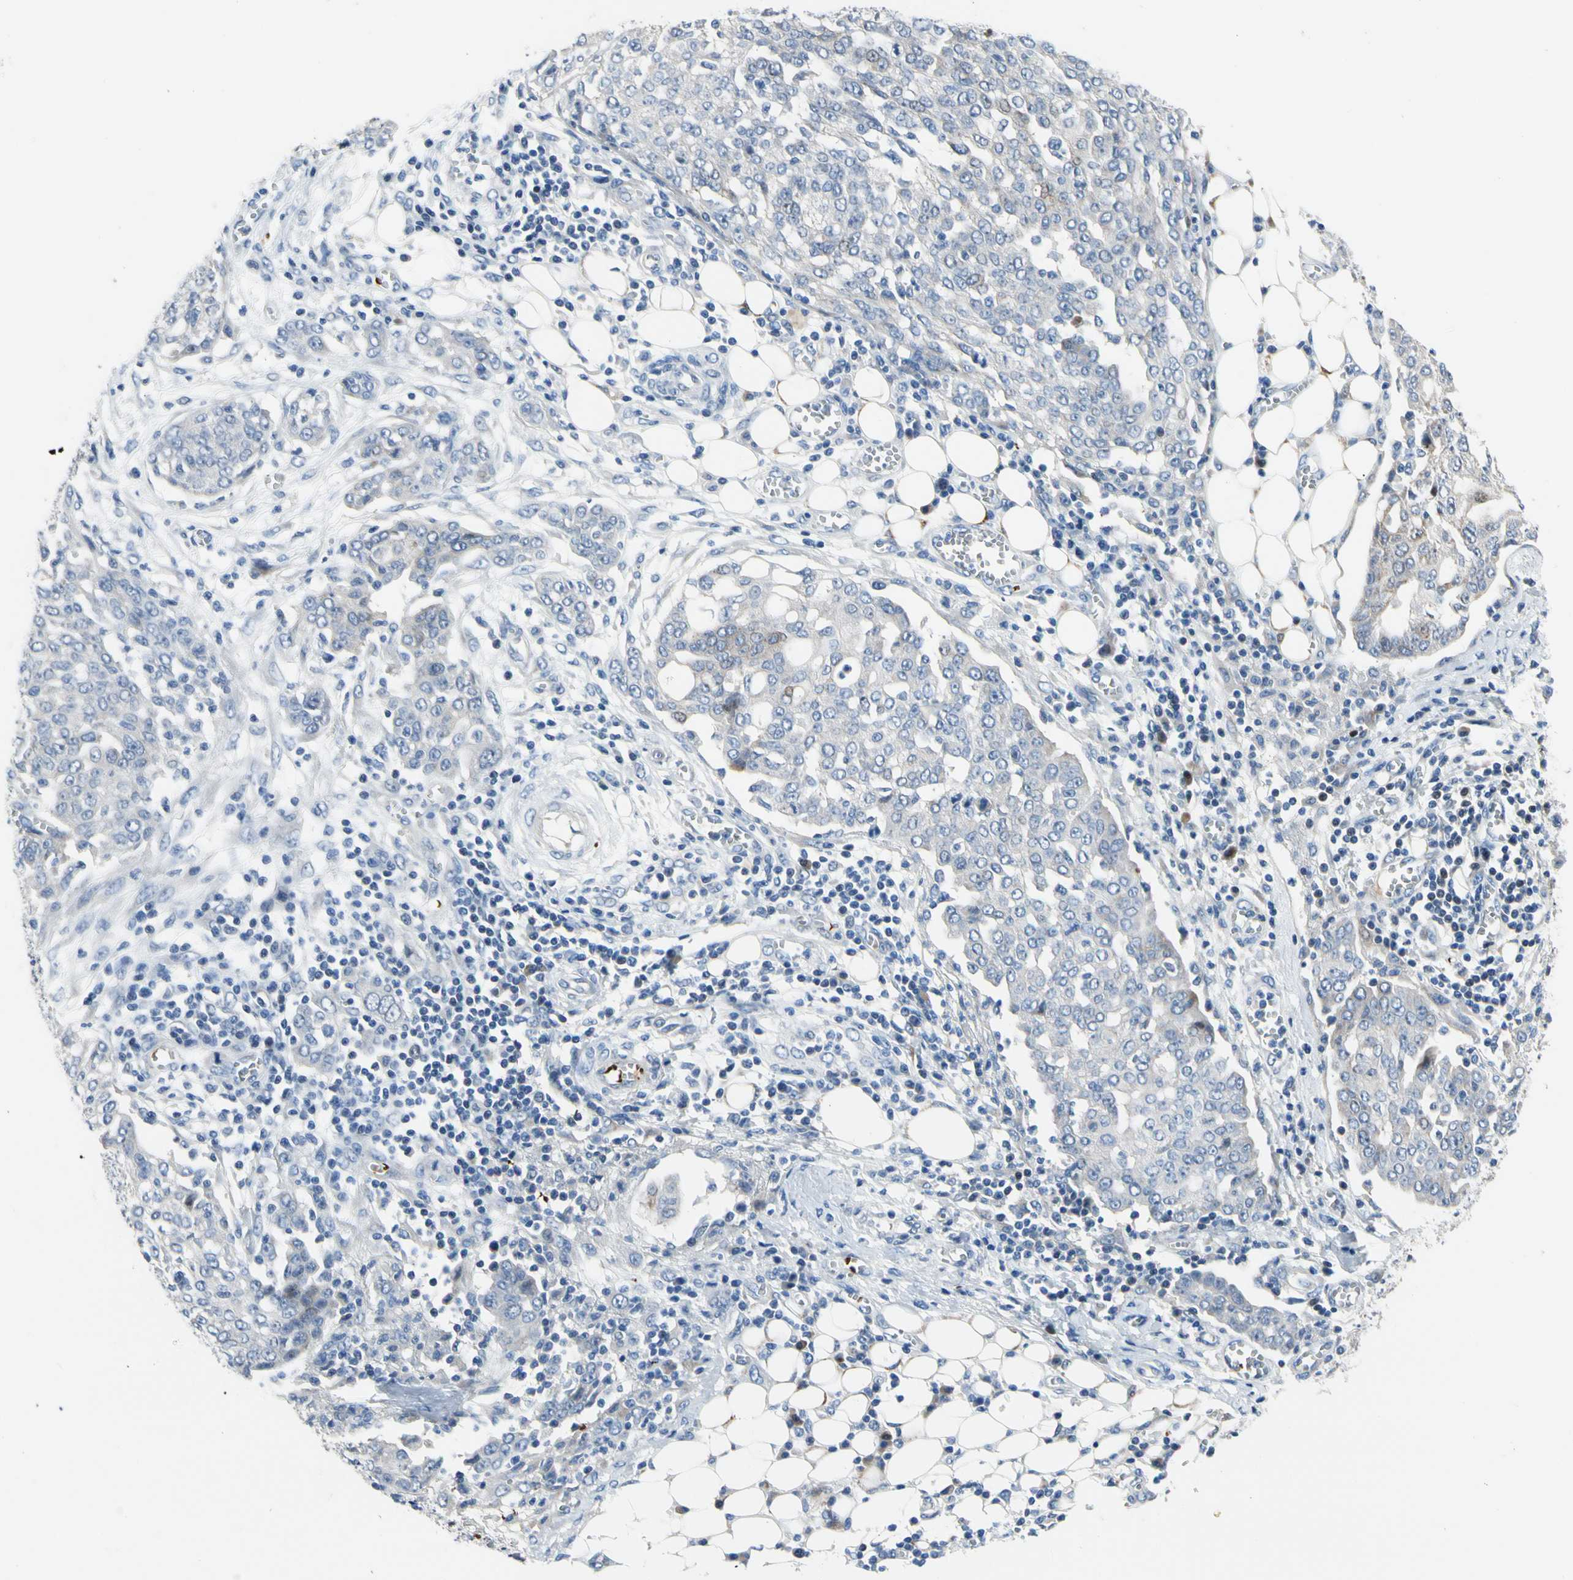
{"staining": {"intensity": "moderate", "quantity": "<25%", "location": "cytoplasmic/membranous"}, "tissue": "ovarian cancer", "cell_type": "Tumor cells", "image_type": "cancer", "snomed": [{"axis": "morphology", "description": "Cystadenocarcinoma, serous, NOS"}, {"axis": "topography", "description": "Soft tissue"}, {"axis": "topography", "description": "Ovary"}], "caption": "A brown stain highlights moderate cytoplasmic/membranous staining of a protein in serous cystadenocarcinoma (ovarian) tumor cells.", "gene": "HMGCR", "patient": {"sex": "female", "age": 57}}